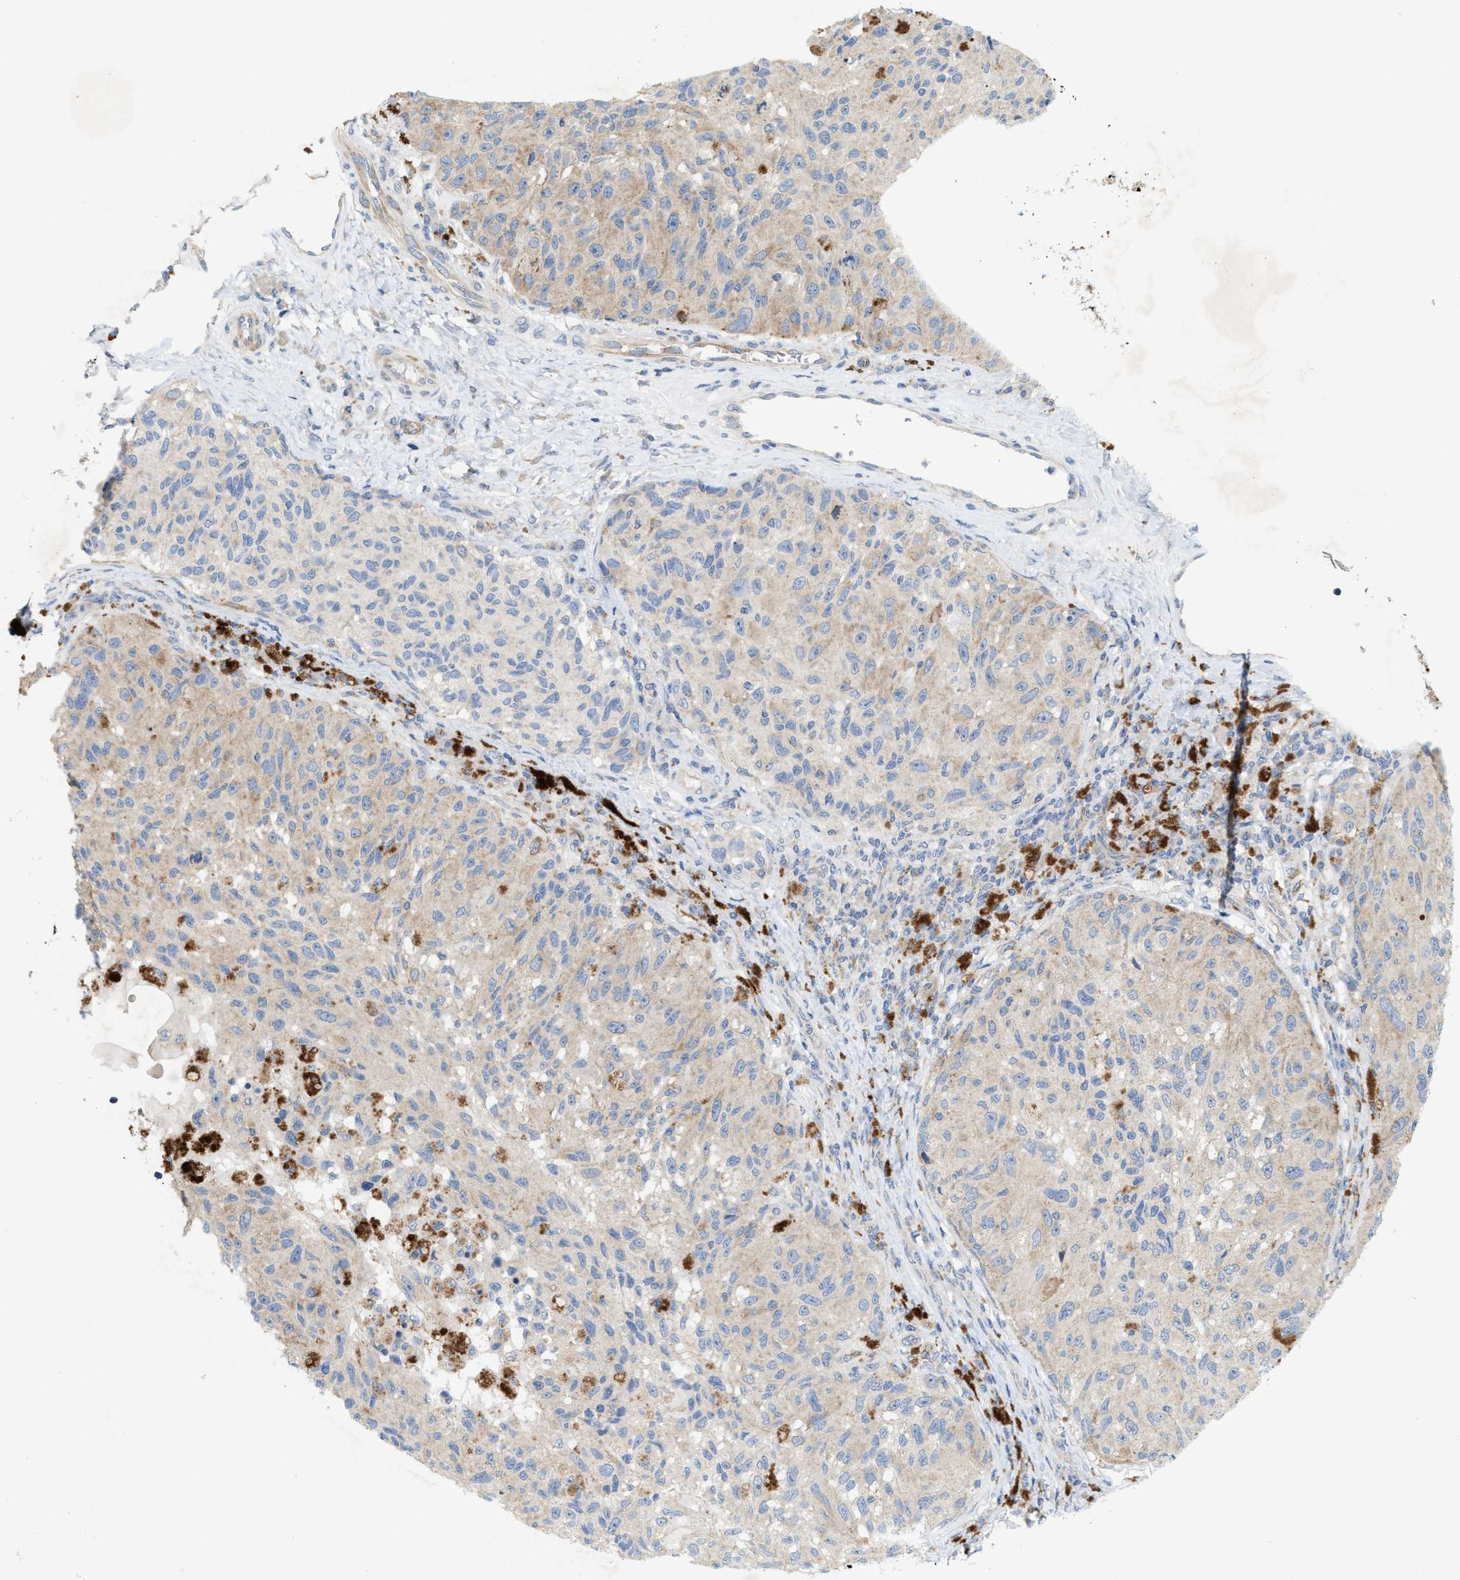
{"staining": {"intensity": "weak", "quantity": "25%-75%", "location": "cytoplasmic/membranous"}, "tissue": "melanoma", "cell_type": "Tumor cells", "image_type": "cancer", "snomed": [{"axis": "morphology", "description": "Malignant melanoma, NOS"}, {"axis": "topography", "description": "Skin"}], "caption": "IHC (DAB (3,3'-diaminobenzidine)) staining of human malignant melanoma reveals weak cytoplasmic/membranous protein positivity in approximately 25%-75% of tumor cells.", "gene": "UBAP2", "patient": {"sex": "female", "age": 73}}